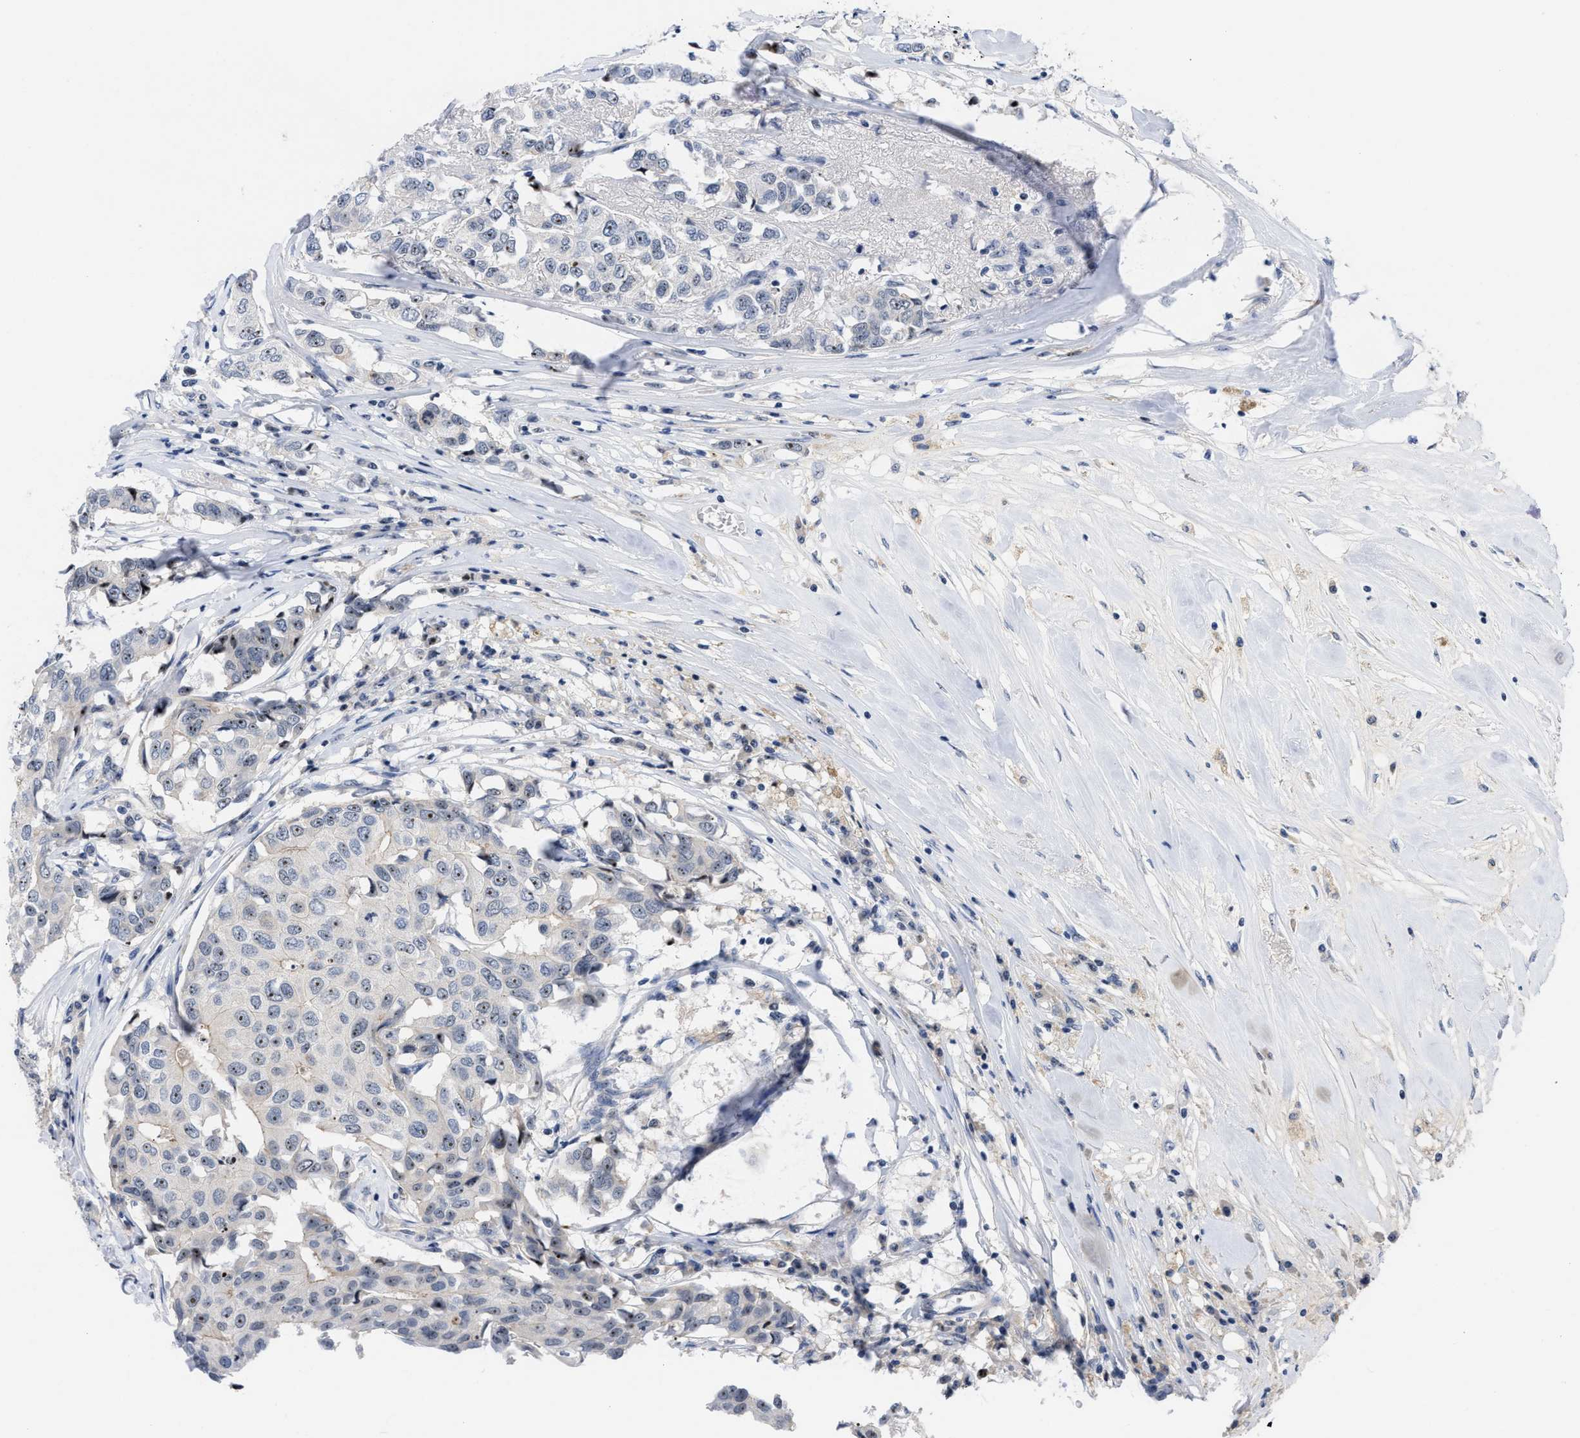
{"staining": {"intensity": "moderate", "quantity": "25%-75%", "location": "nuclear"}, "tissue": "breast cancer", "cell_type": "Tumor cells", "image_type": "cancer", "snomed": [{"axis": "morphology", "description": "Duct carcinoma"}, {"axis": "topography", "description": "Breast"}], "caption": "A histopathology image of breast intraductal carcinoma stained for a protein shows moderate nuclear brown staining in tumor cells.", "gene": "NOP58", "patient": {"sex": "female", "age": 80}}